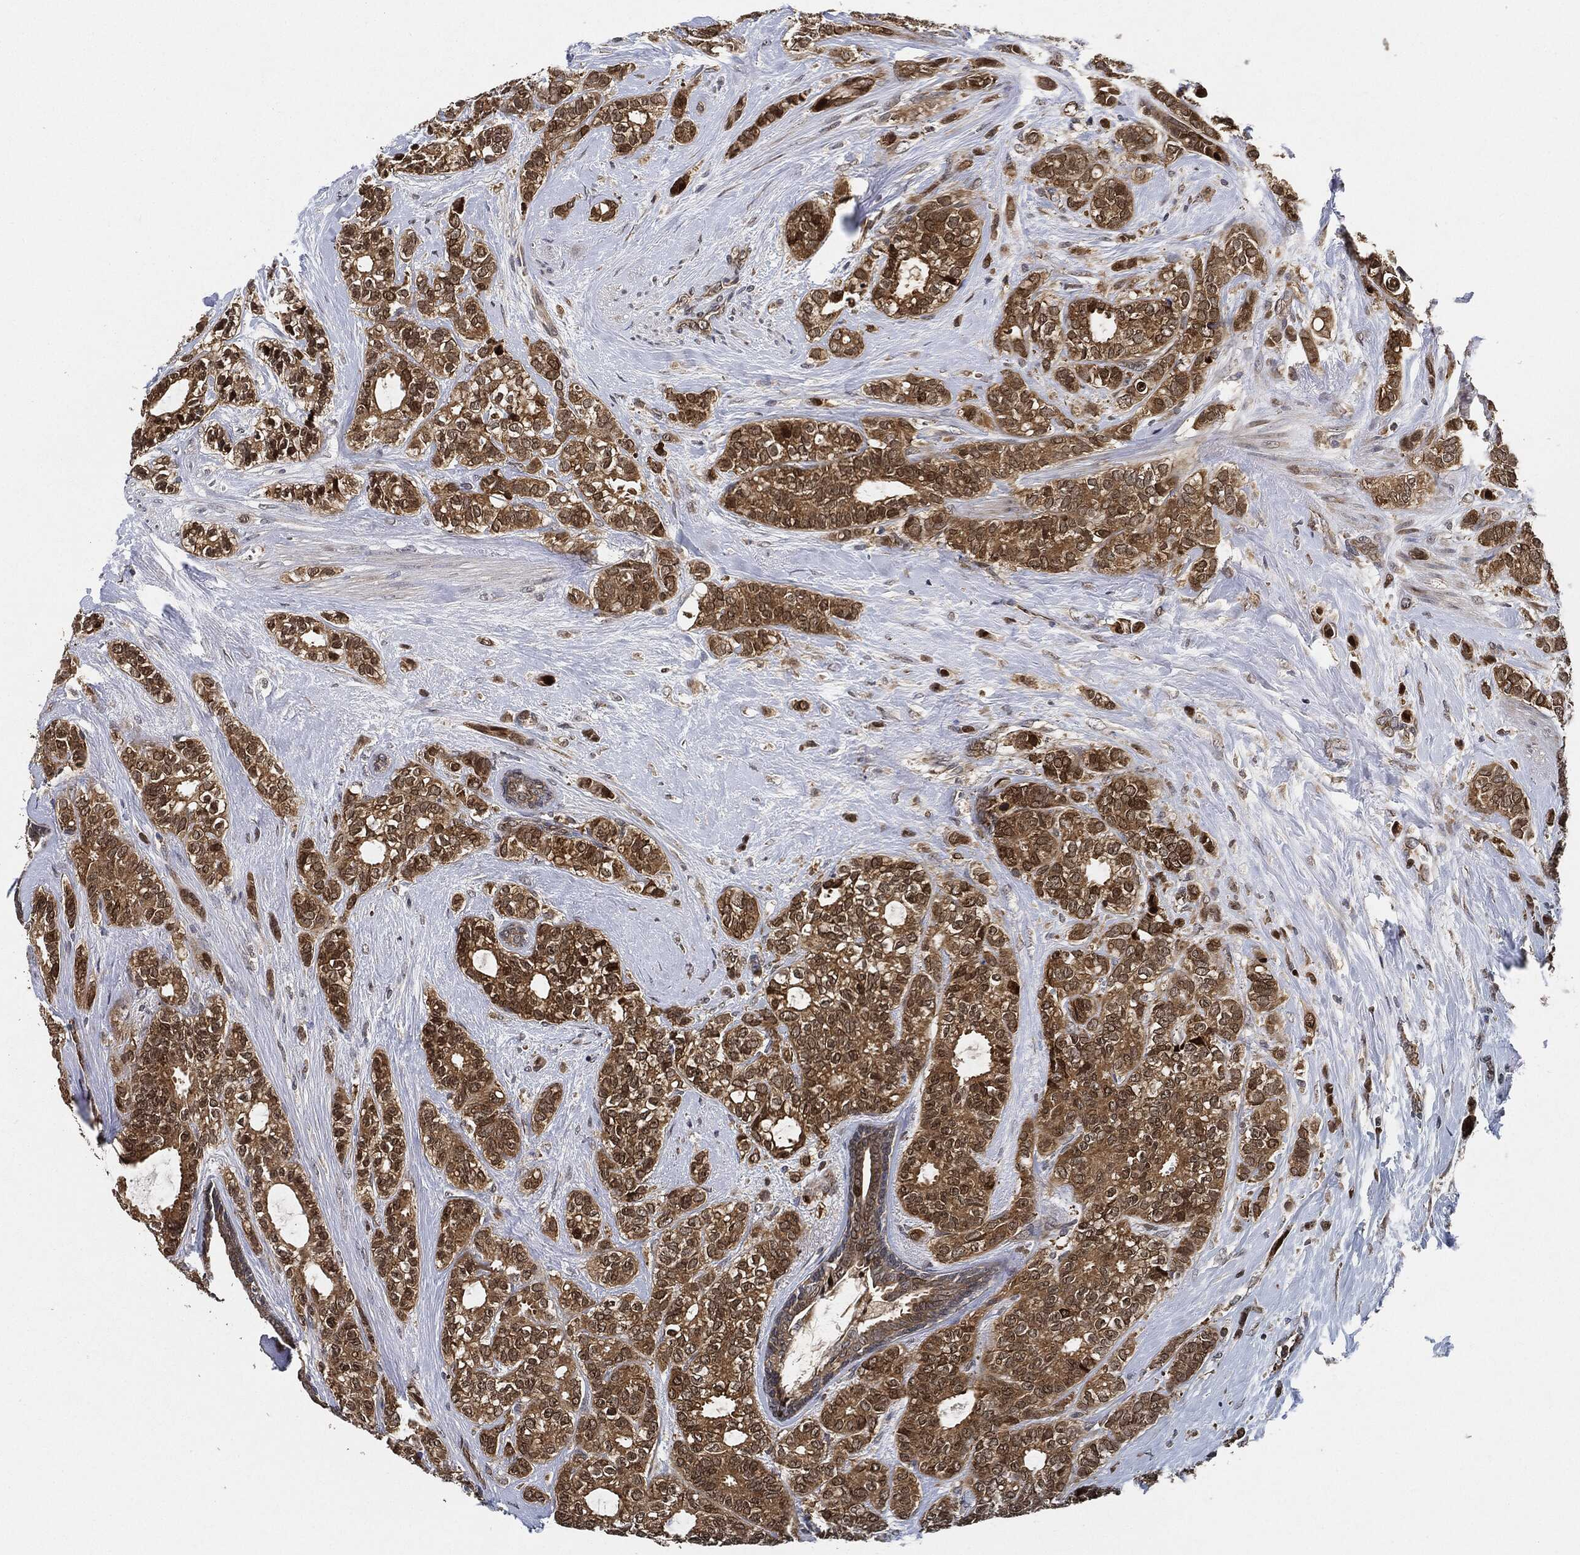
{"staining": {"intensity": "strong", "quantity": ">75%", "location": "cytoplasmic/membranous"}, "tissue": "breast cancer", "cell_type": "Tumor cells", "image_type": "cancer", "snomed": [{"axis": "morphology", "description": "Duct carcinoma"}, {"axis": "topography", "description": "Breast"}], "caption": "Immunohistochemical staining of human intraductal carcinoma (breast) shows high levels of strong cytoplasmic/membranous protein staining in approximately >75% of tumor cells. (DAB (3,3'-diaminobenzidine) IHC with brightfield microscopy, high magnification).", "gene": "RNASEL", "patient": {"sex": "female", "age": 71}}